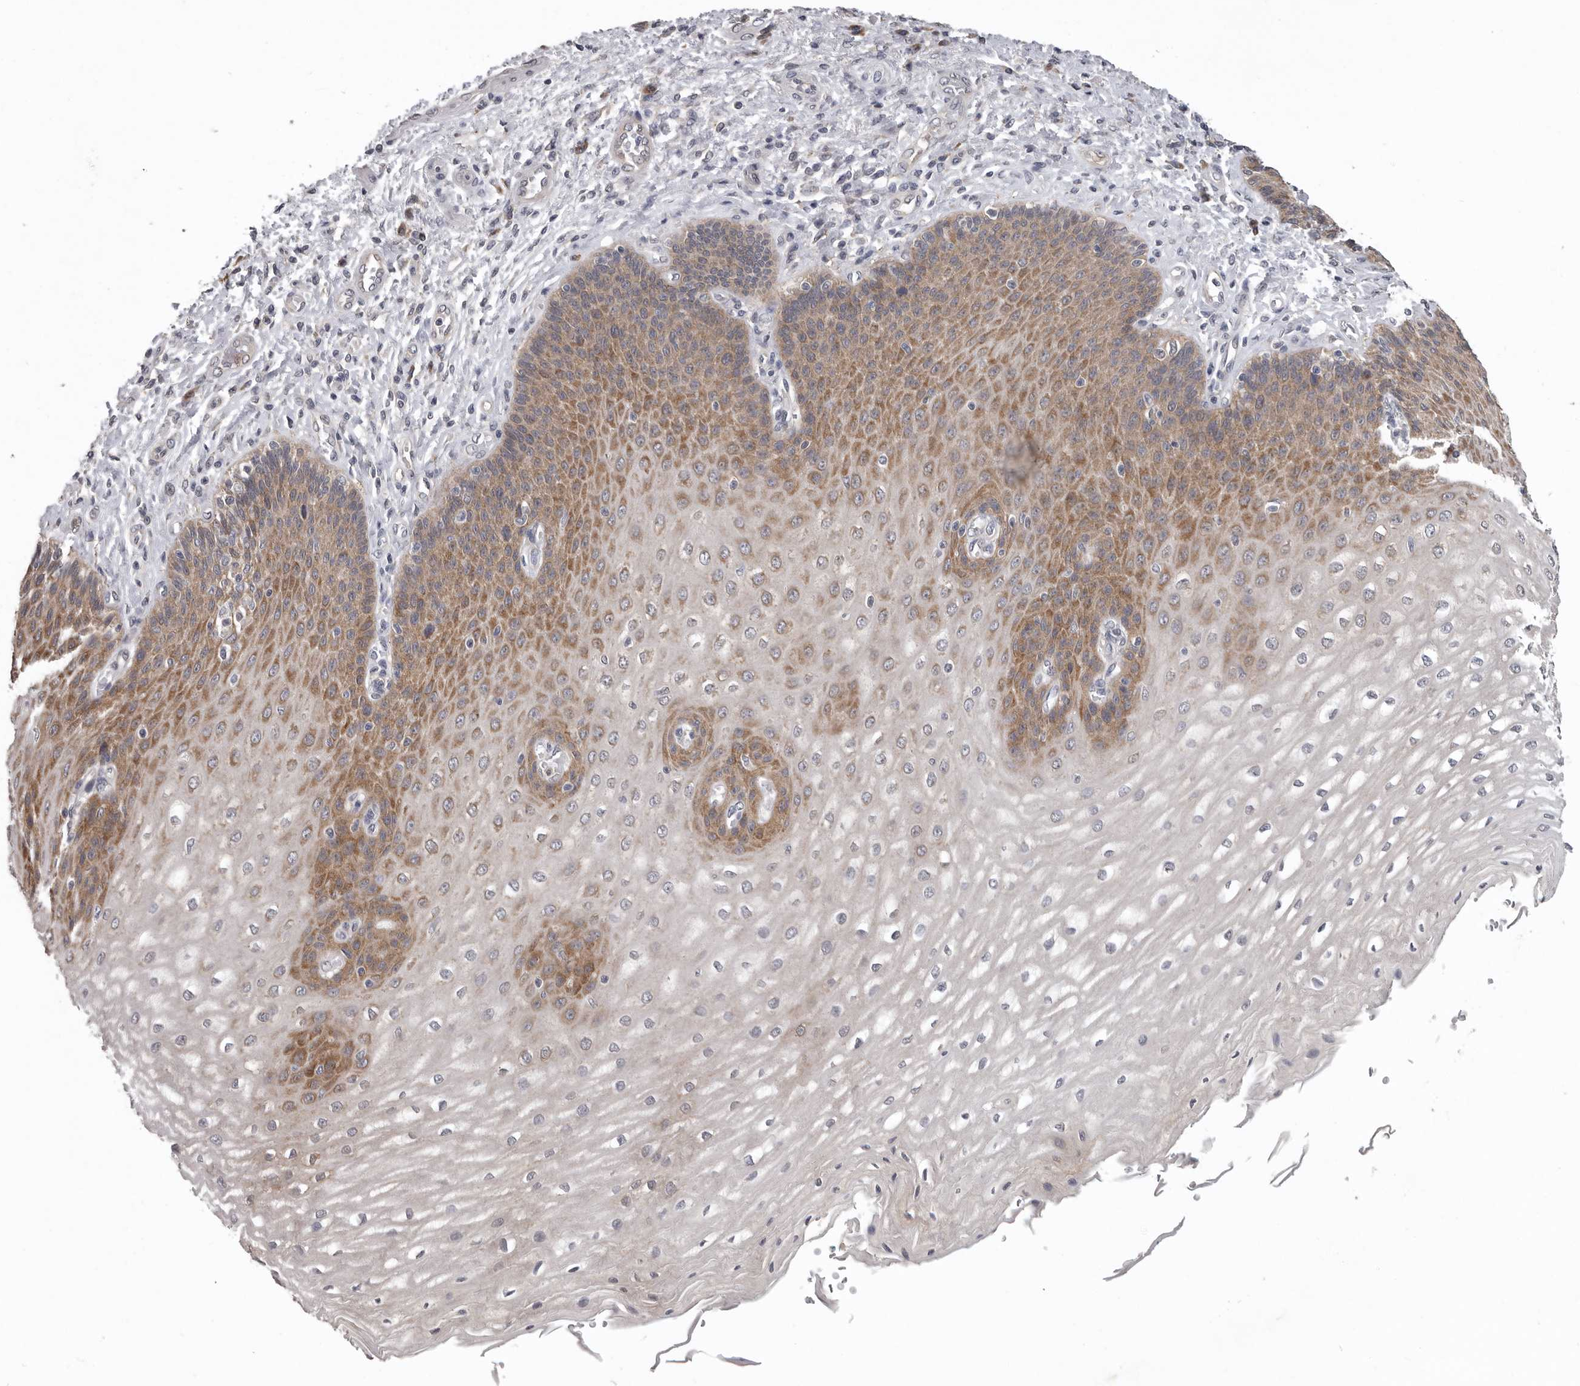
{"staining": {"intensity": "moderate", "quantity": ">75%", "location": "cytoplasmic/membranous"}, "tissue": "esophagus", "cell_type": "Squamous epithelial cells", "image_type": "normal", "snomed": [{"axis": "morphology", "description": "Normal tissue, NOS"}, {"axis": "topography", "description": "Esophagus"}], "caption": "Immunohistochemistry photomicrograph of normal esophagus stained for a protein (brown), which exhibits medium levels of moderate cytoplasmic/membranous staining in approximately >75% of squamous epithelial cells.", "gene": "RALGPS2", "patient": {"sex": "male", "age": 54}}